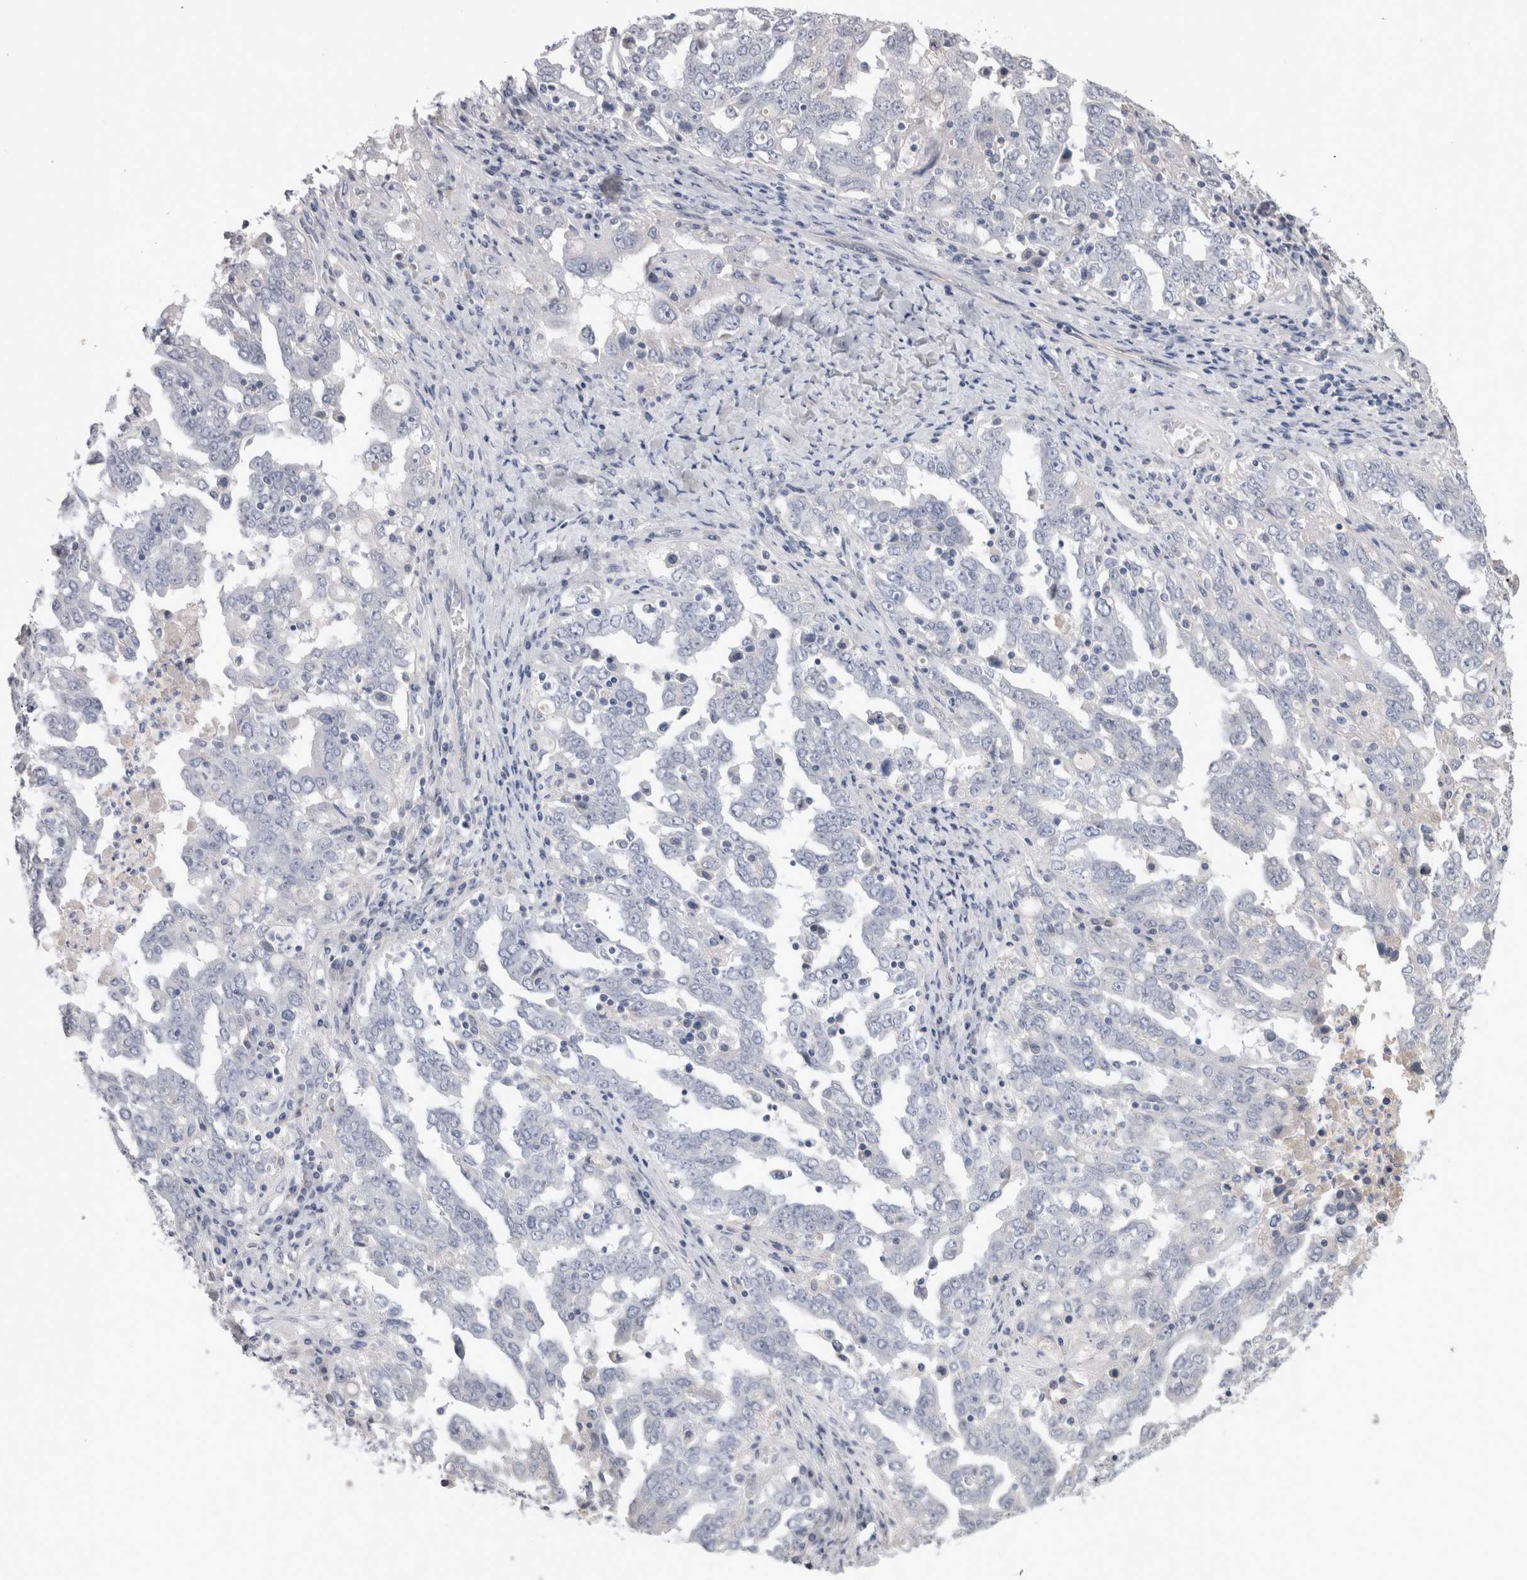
{"staining": {"intensity": "negative", "quantity": "none", "location": "none"}, "tissue": "ovarian cancer", "cell_type": "Tumor cells", "image_type": "cancer", "snomed": [{"axis": "morphology", "description": "Carcinoma, endometroid"}, {"axis": "topography", "description": "Ovary"}], "caption": "Human ovarian cancer stained for a protein using immunohistochemistry (IHC) exhibits no staining in tumor cells.", "gene": "ADAM2", "patient": {"sex": "female", "age": 62}}